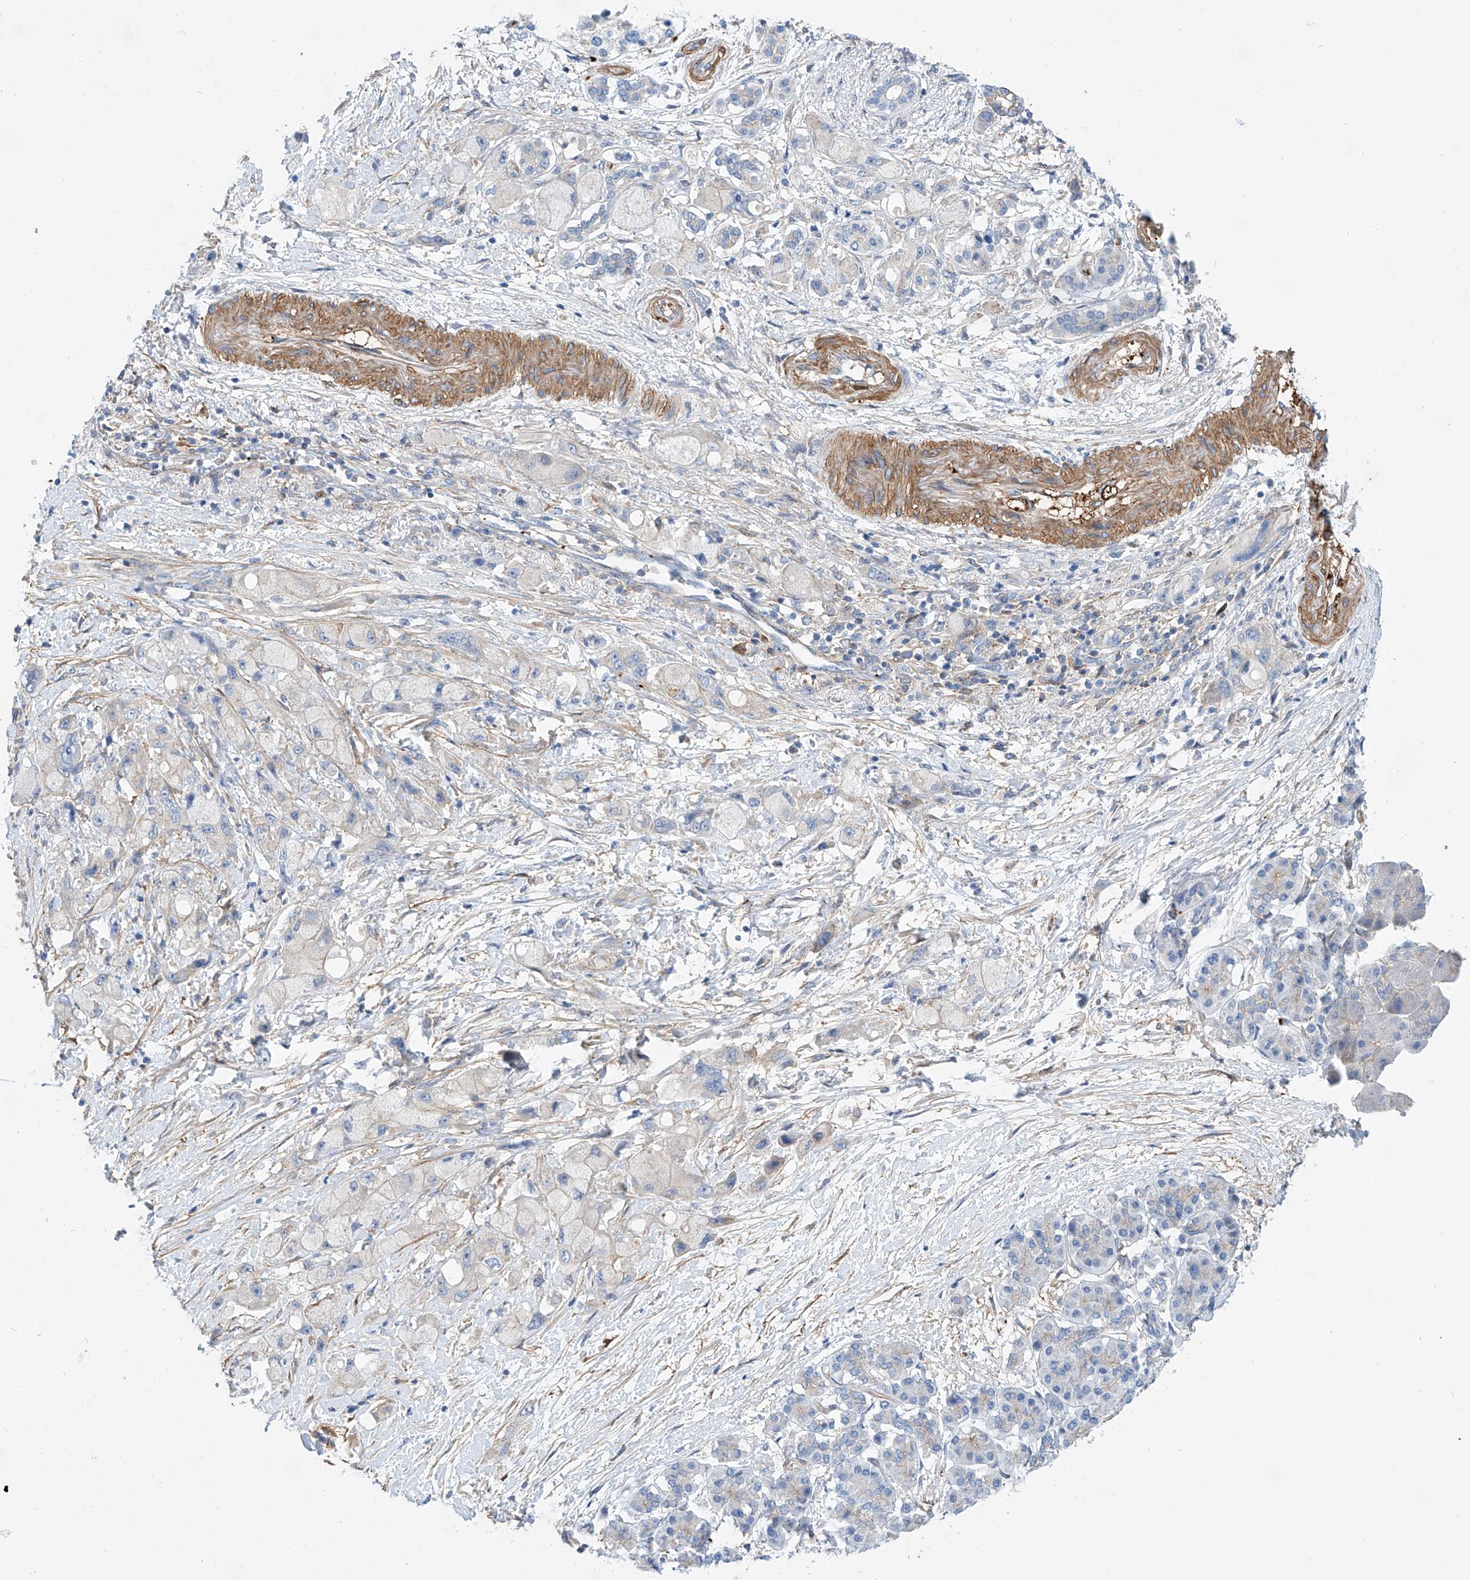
{"staining": {"intensity": "negative", "quantity": "none", "location": "none"}, "tissue": "pancreatic cancer", "cell_type": "Tumor cells", "image_type": "cancer", "snomed": [{"axis": "morphology", "description": "Normal tissue, NOS"}, {"axis": "morphology", "description": "Adenocarcinoma, NOS"}, {"axis": "topography", "description": "Pancreas"}], "caption": "The micrograph demonstrates no staining of tumor cells in adenocarcinoma (pancreatic).", "gene": "TAS2R60", "patient": {"sex": "female", "age": 68}}